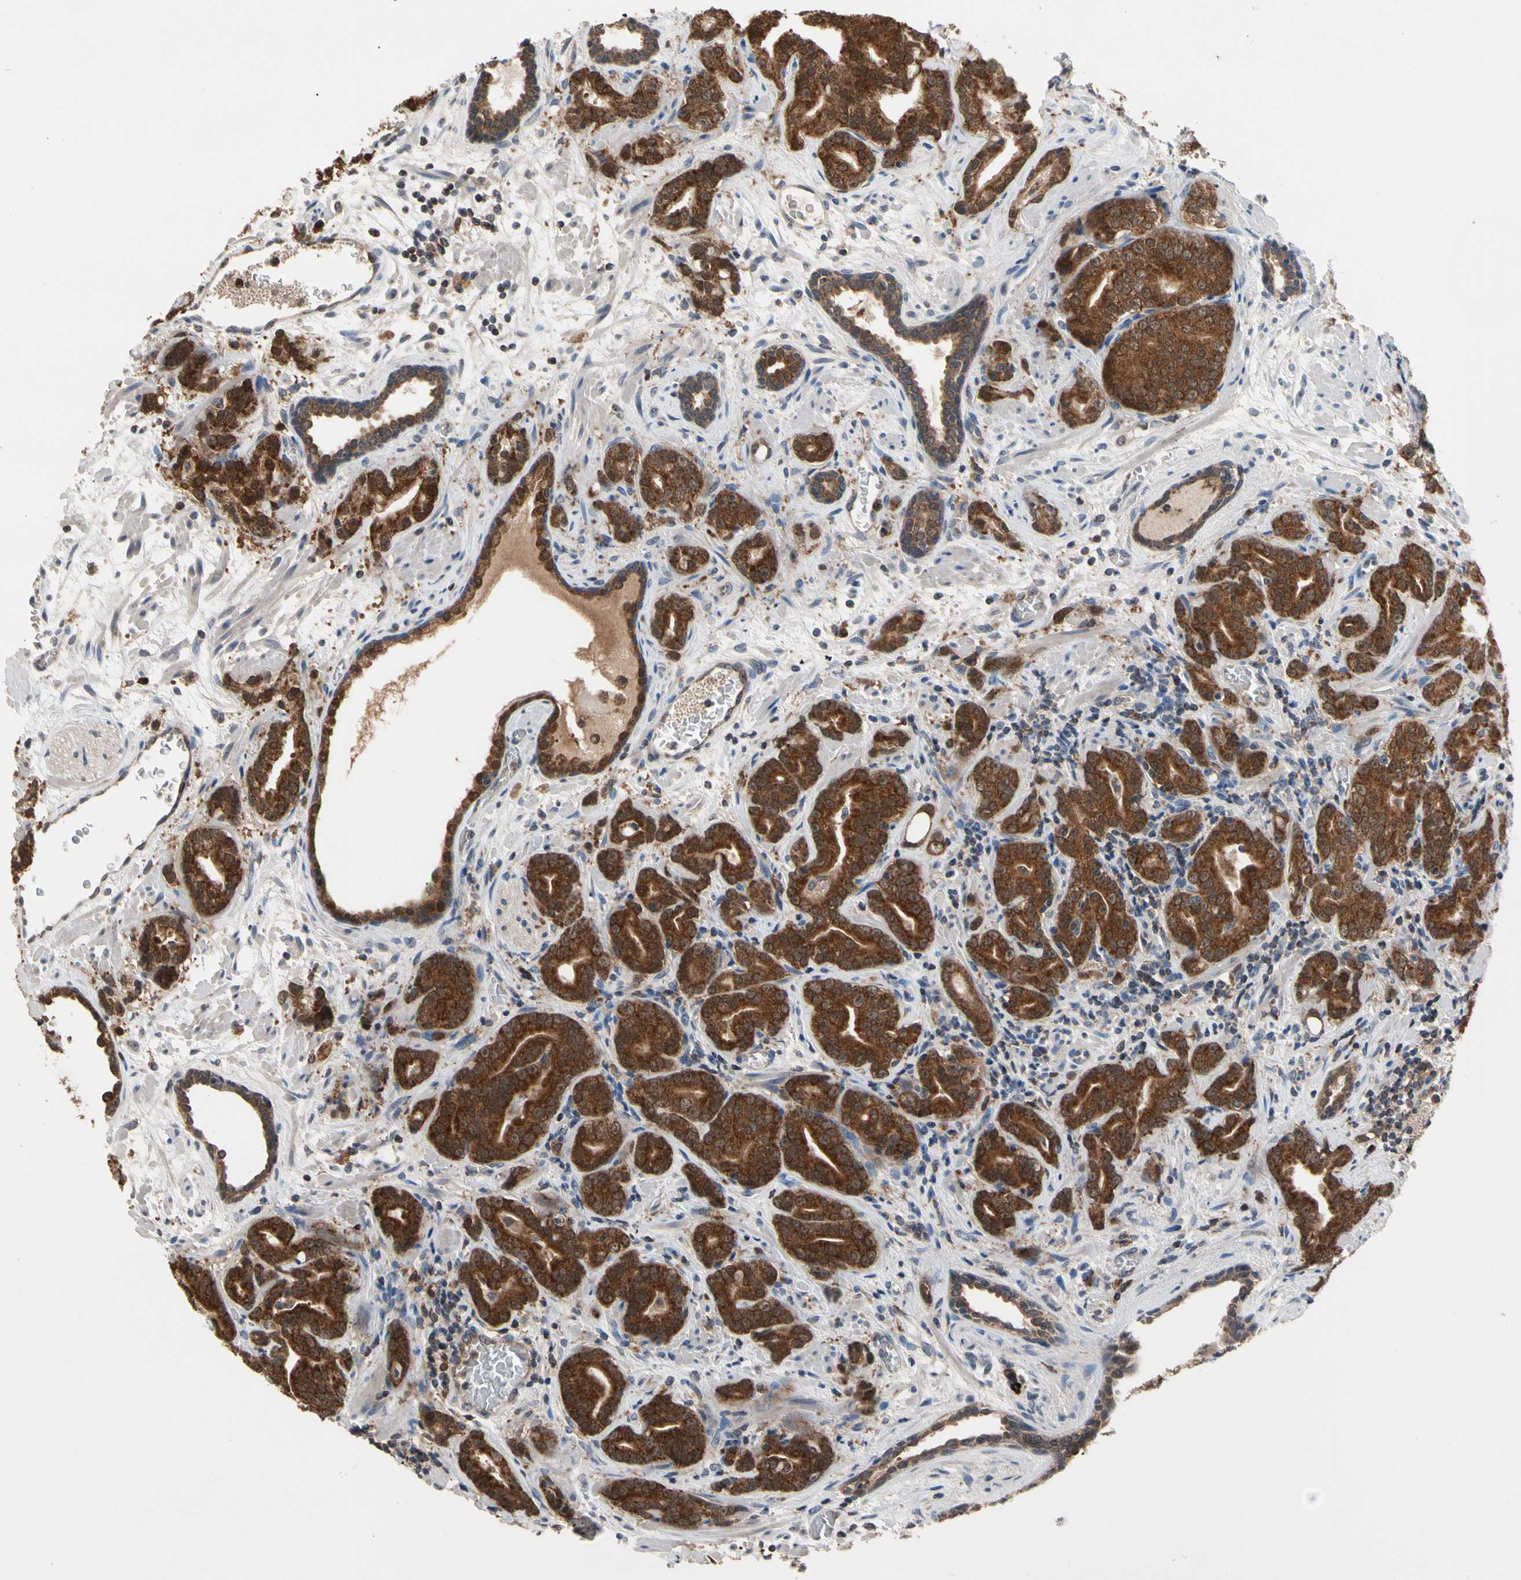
{"staining": {"intensity": "strong", "quantity": ">75%", "location": "cytoplasmic/membranous"}, "tissue": "prostate cancer", "cell_type": "Tumor cells", "image_type": "cancer", "snomed": [{"axis": "morphology", "description": "Adenocarcinoma, Low grade"}, {"axis": "topography", "description": "Prostate"}], "caption": "This is a photomicrograph of immunohistochemistry staining of prostate low-grade adenocarcinoma, which shows strong expression in the cytoplasmic/membranous of tumor cells.", "gene": "MTHFS", "patient": {"sex": "male", "age": 63}}